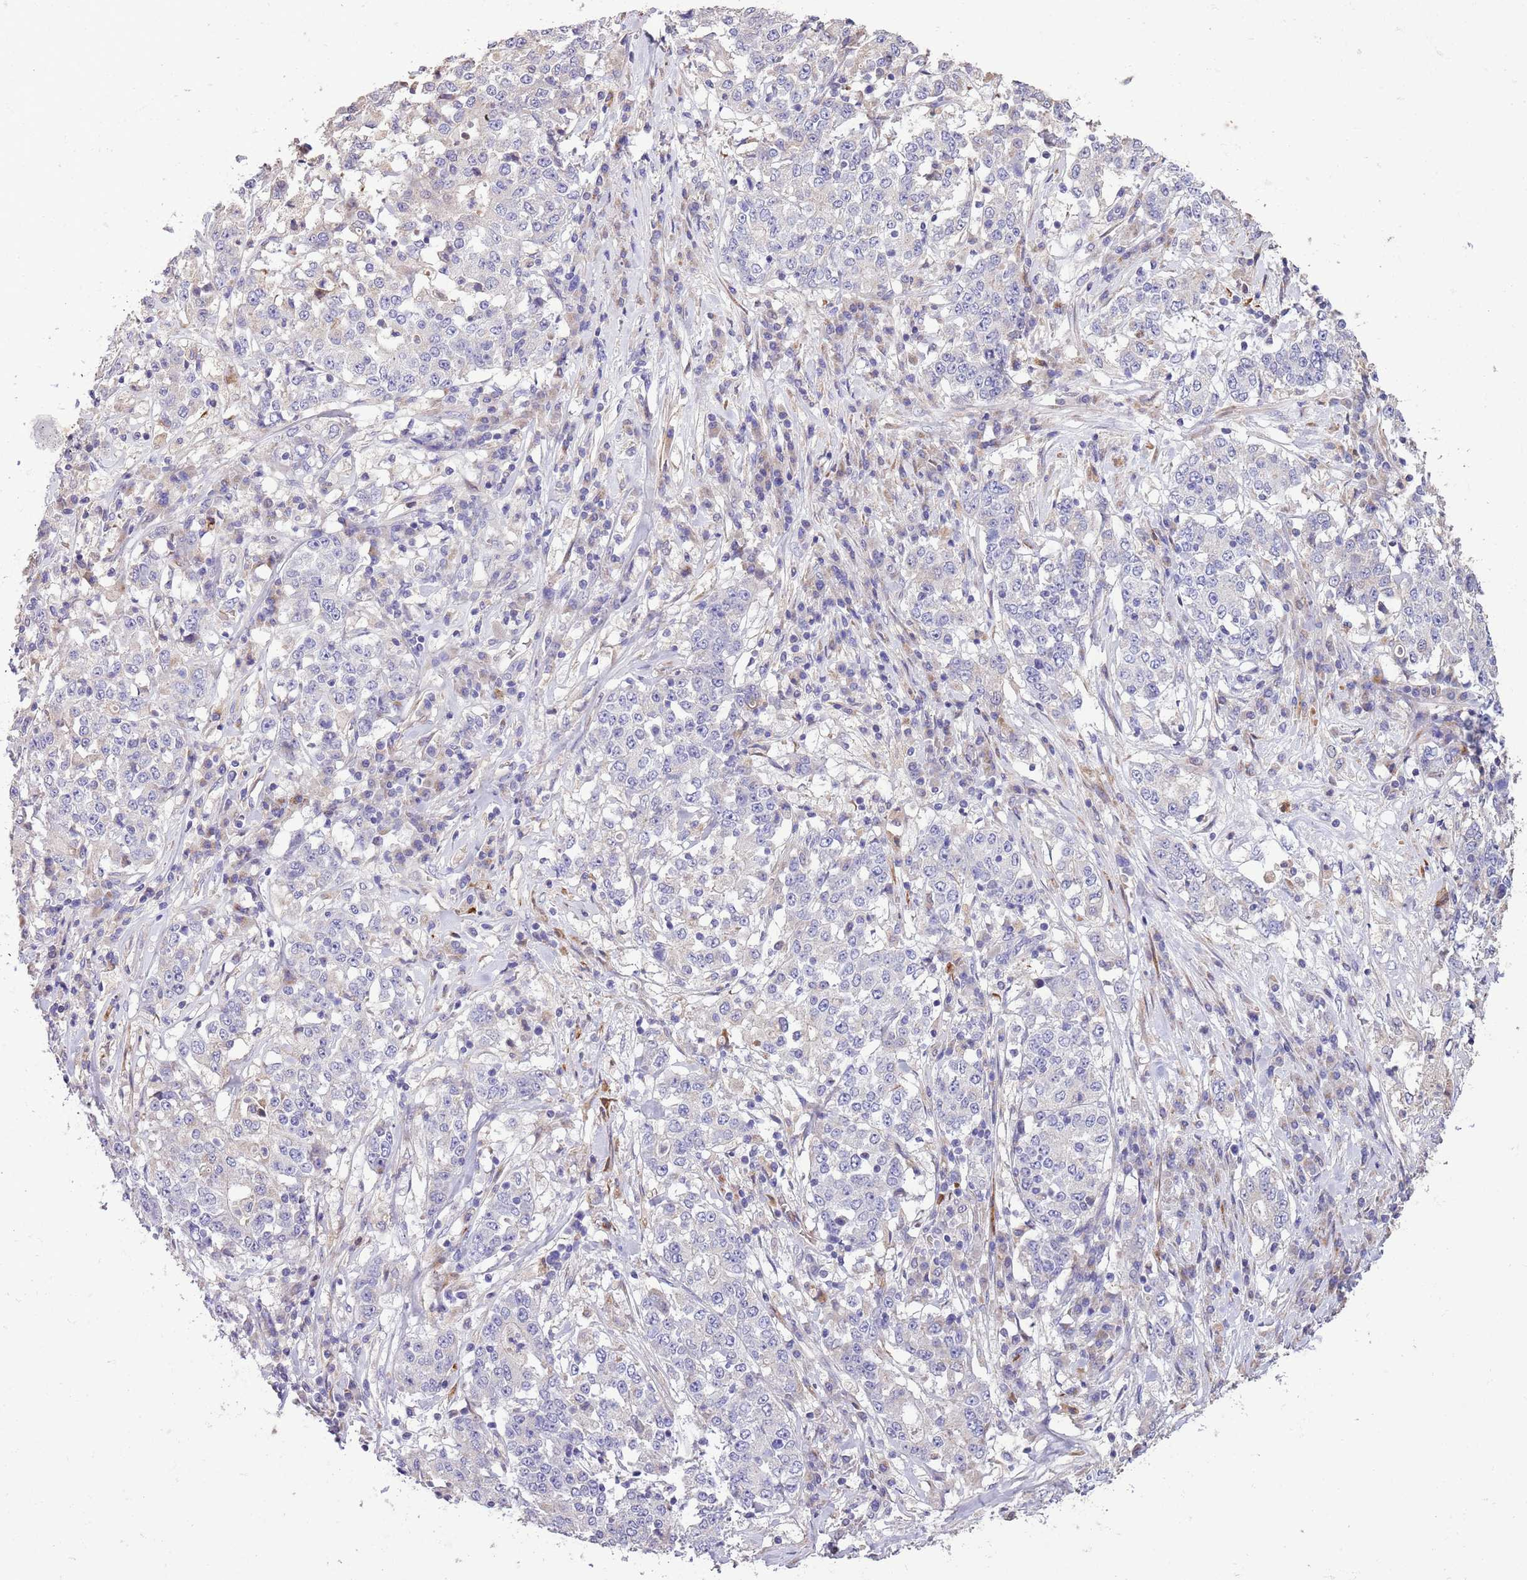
{"staining": {"intensity": "negative", "quantity": "none", "location": "none"}, "tissue": "stomach cancer", "cell_type": "Tumor cells", "image_type": "cancer", "snomed": [{"axis": "morphology", "description": "Adenocarcinoma, NOS"}, {"axis": "topography", "description": "Stomach"}], "caption": "This histopathology image is of adenocarcinoma (stomach) stained with immunohistochemistry to label a protein in brown with the nuclei are counter-stained blue. There is no expression in tumor cells.", "gene": "PIGA", "patient": {"sex": "male", "age": 59}}